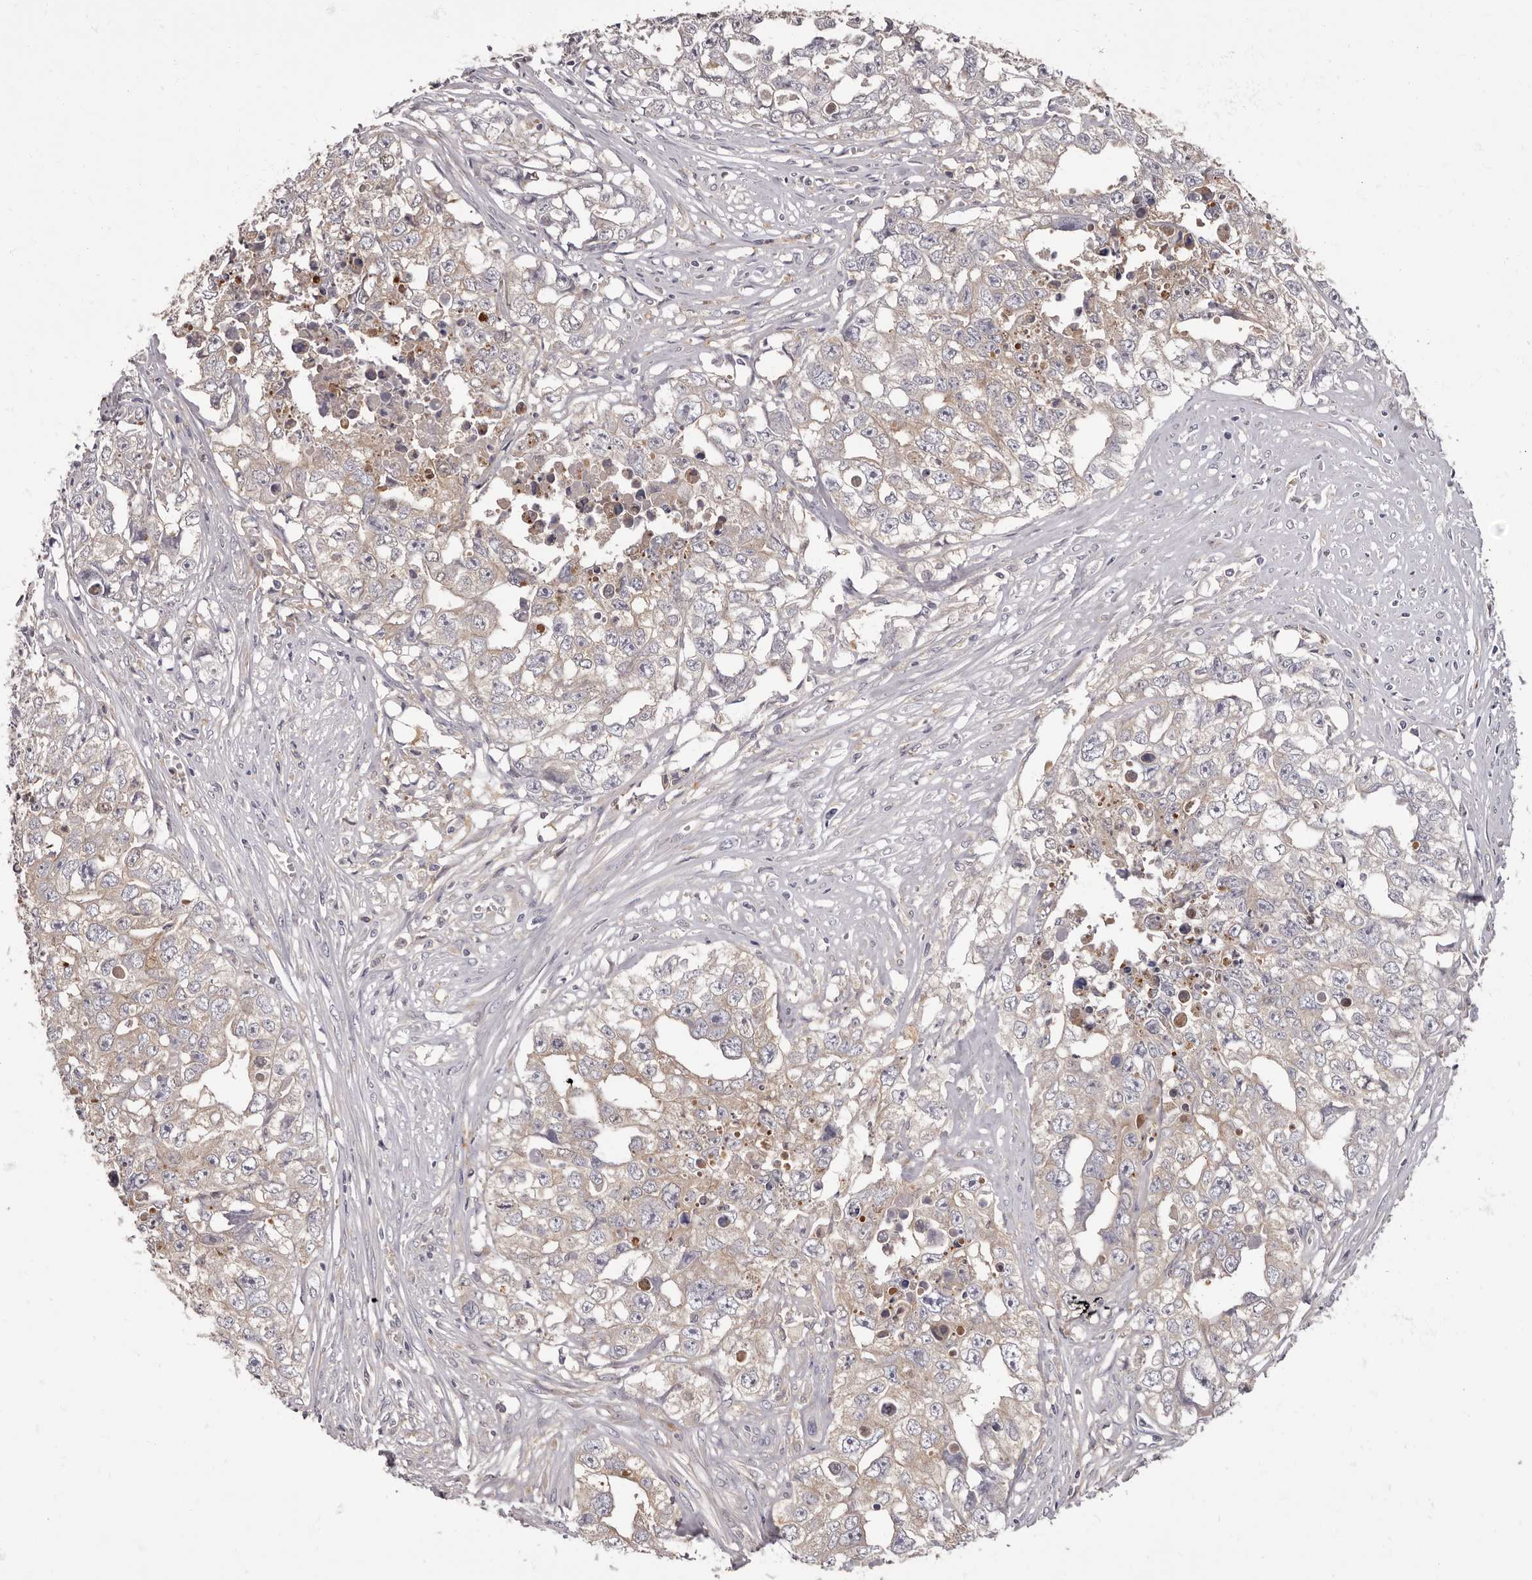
{"staining": {"intensity": "weak", "quantity": "25%-75%", "location": "cytoplasmic/membranous"}, "tissue": "testis cancer", "cell_type": "Tumor cells", "image_type": "cancer", "snomed": [{"axis": "morphology", "description": "Seminoma, NOS"}, {"axis": "morphology", "description": "Carcinoma, Embryonal, NOS"}, {"axis": "topography", "description": "Testis"}], "caption": "Human testis cancer stained with a brown dye reveals weak cytoplasmic/membranous positive expression in approximately 25%-75% of tumor cells.", "gene": "APEH", "patient": {"sex": "male", "age": 43}}